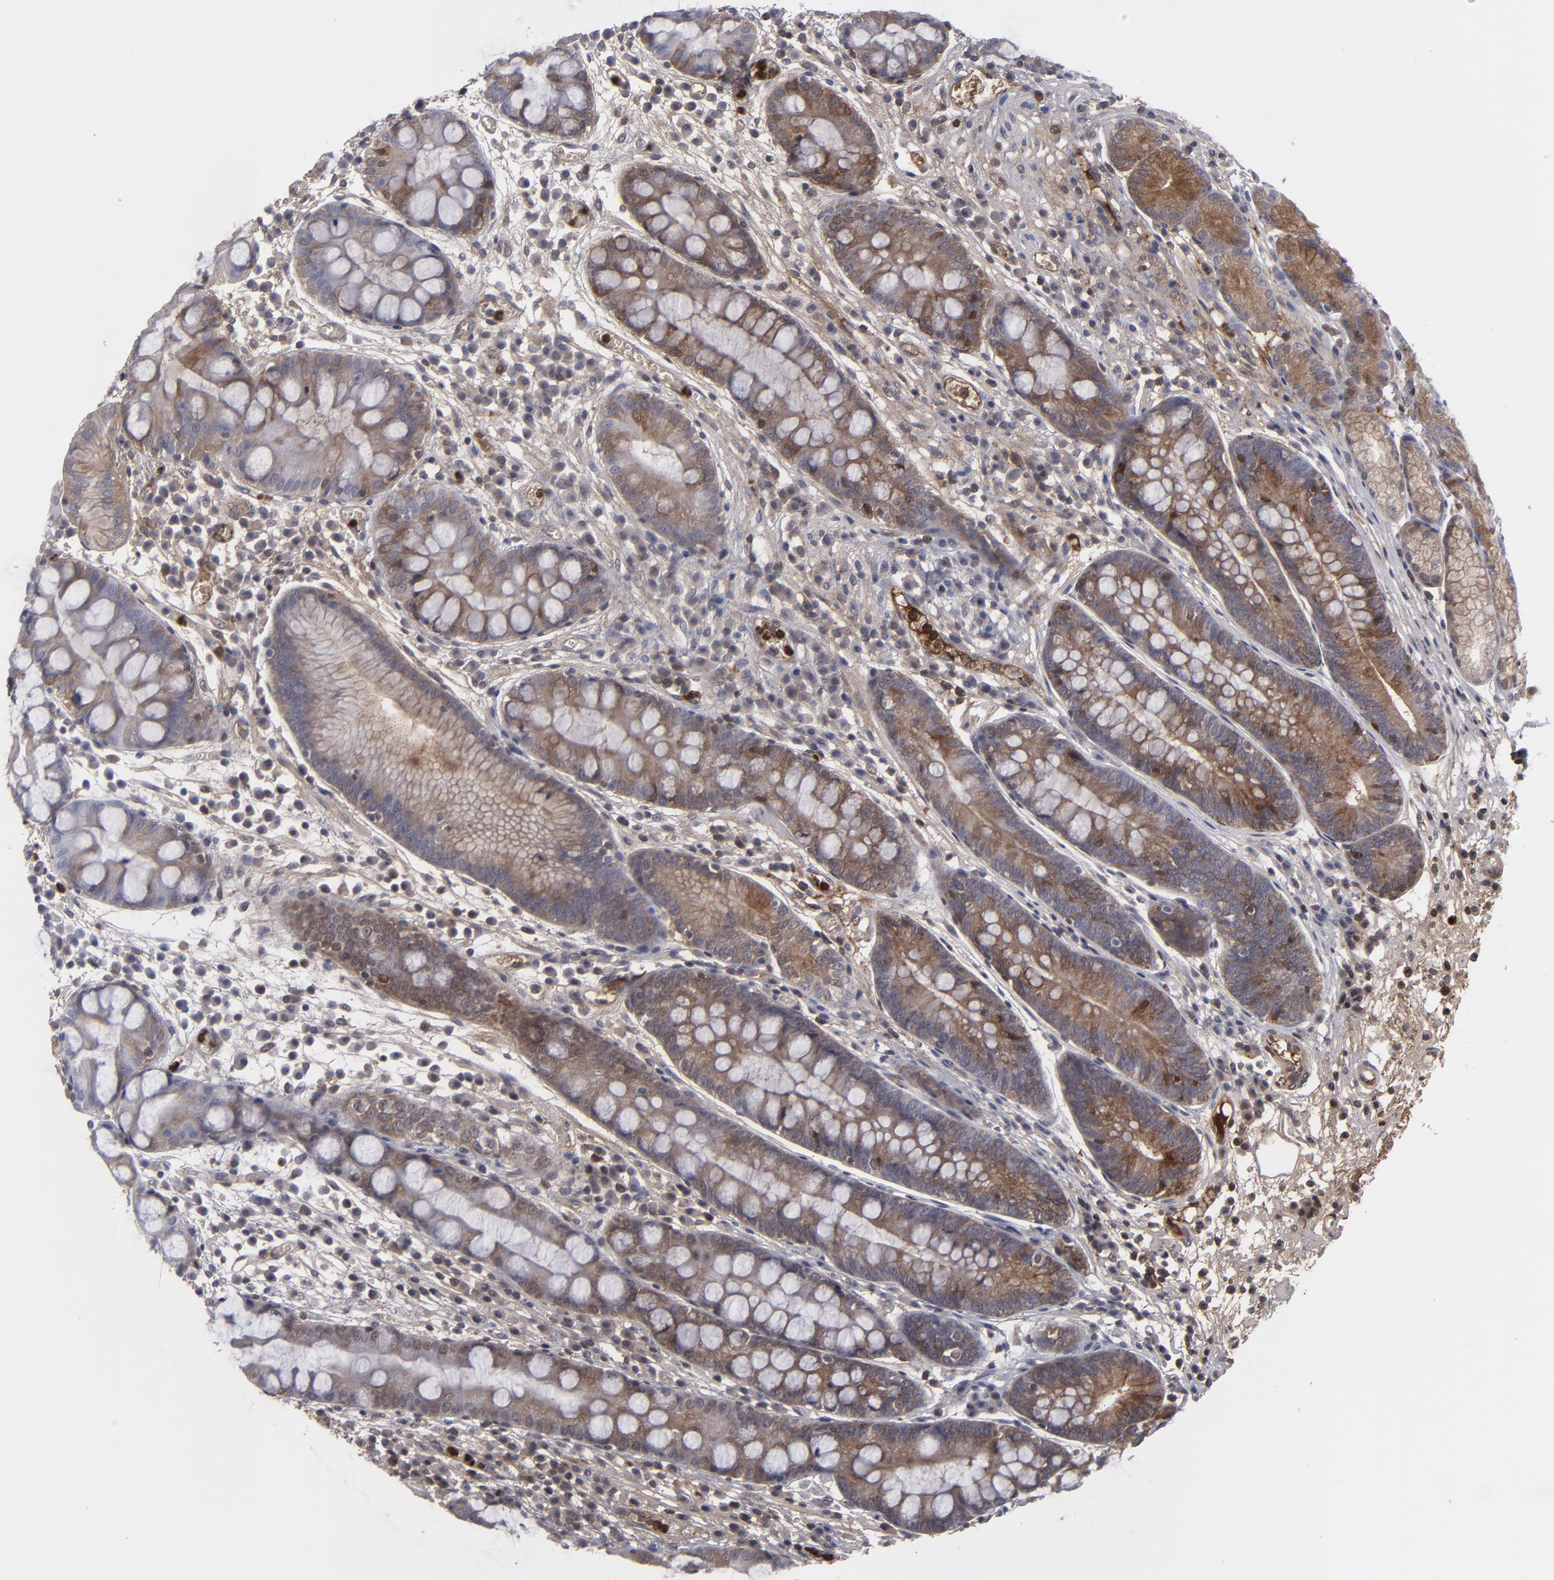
{"staining": {"intensity": "strong", "quantity": "<25%", "location": "cytoplasmic/membranous"}, "tissue": "stomach", "cell_type": "Glandular cells", "image_type": "normal", "snomed": [{"axis": "morphology", "description": "Normal tissue, NOS"}, {"axis": "morphology", "description": "Inflammation, NOS"}, {"axis": "topography", "description": "Stomach, lower"}], "caption": "Approximately <25% of glandular cells in benign stomach demonstrate strong cytoplasmic/membranous protein positivity as visualized by brown immunohistochemical staining.", "gene": "LRG1", "patient": {"sex": "male", "age": 59}}